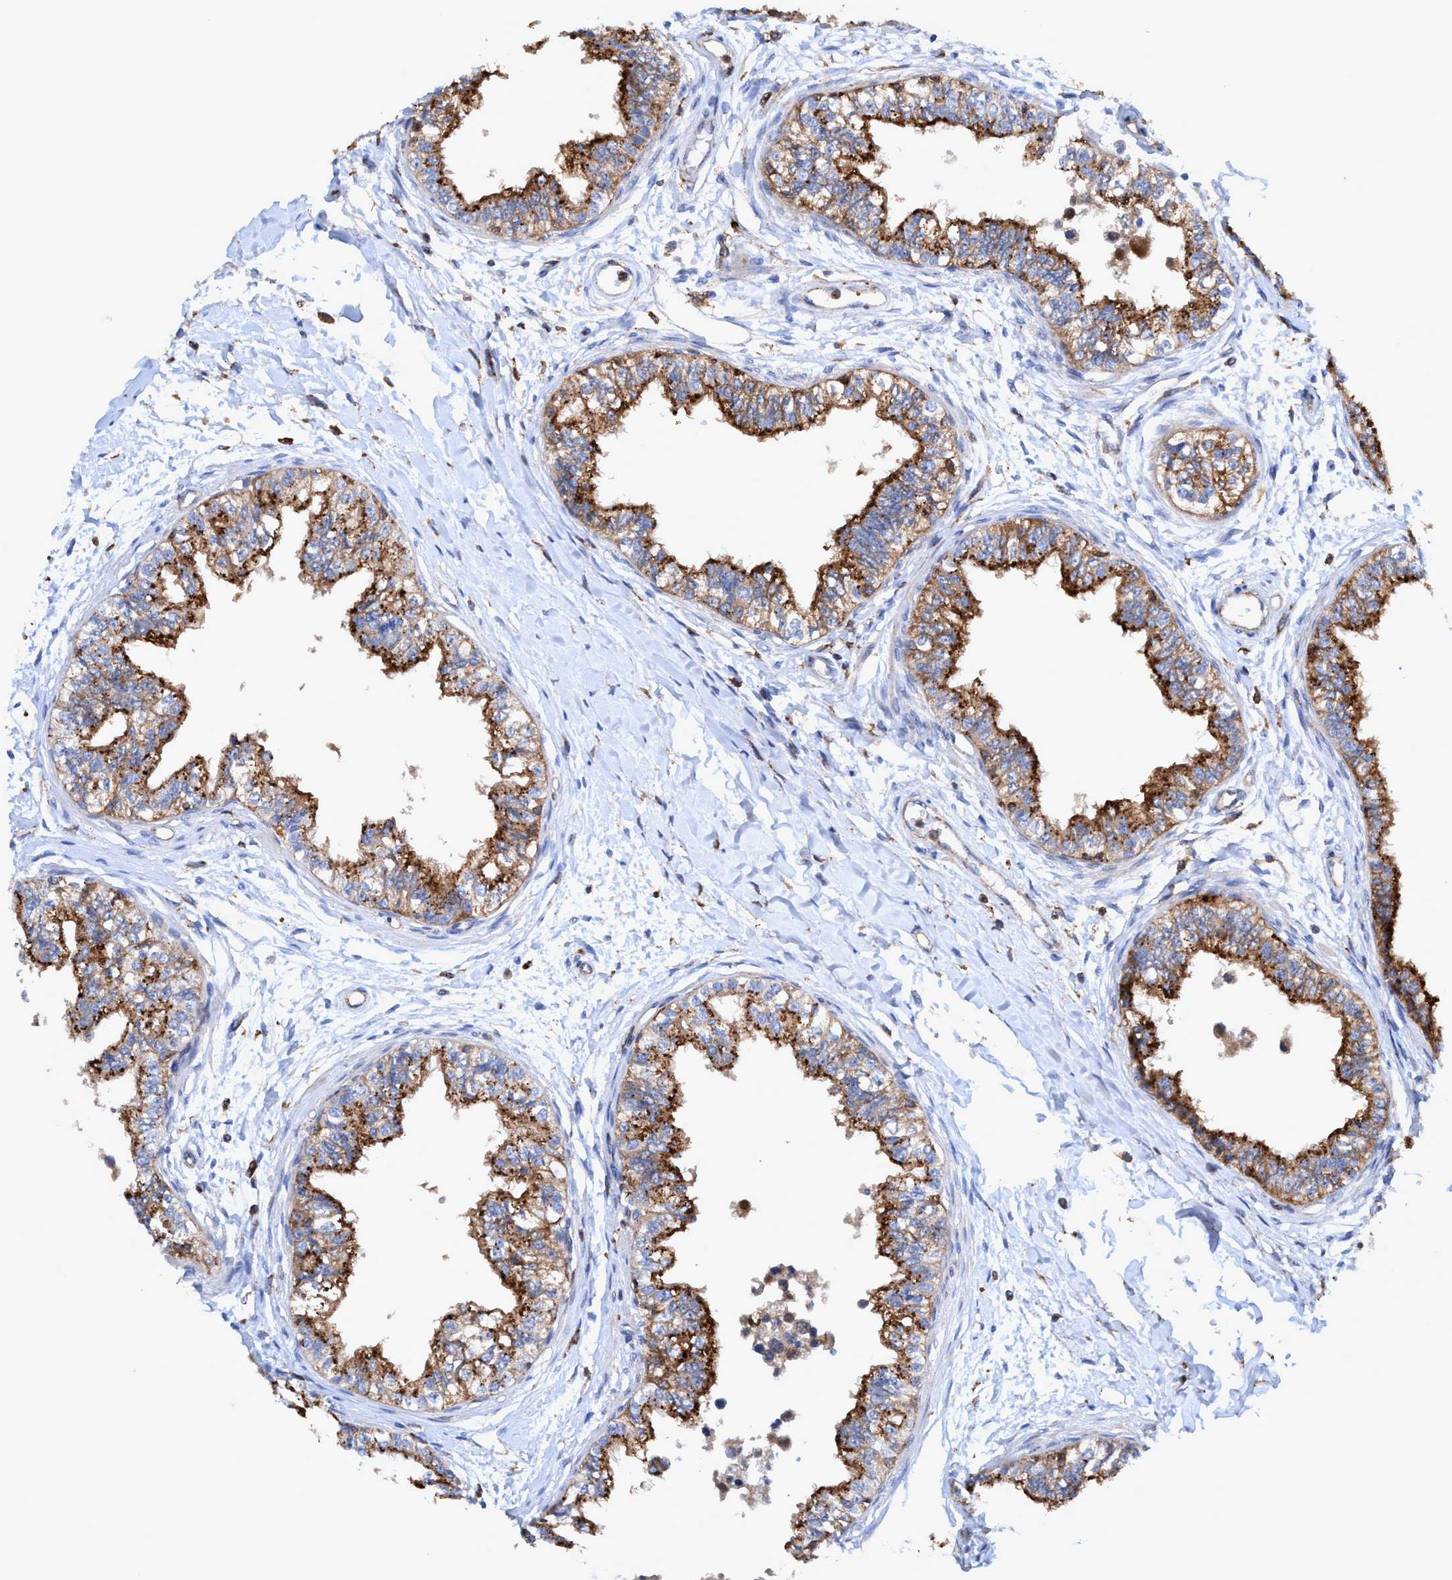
{"staining": {"intensity": "strong", "quantity": "25%-75%", "location": "cytoplasmic/membranous"}, "tissue": "epididymis", "cell_type": "Glandular cells", "image_type": "normal", "snomed": [{"axis": "morphology", "description": "Normal tissue, NOS"}, {"axis": "morphology", "description": "Adenocarcinoma, metastatic, NOS"}, {"axis": "topography", "description": "Testis"}, {"axis": "topography", "description": "Epididymis"}], "caption": "Immunohistochemical staining of unremarkable epididymis displays high levels of strong cytoplasmic/membranous staining in approximately 25%-75% of glandular cells. The staining is performed using DAB (3,3'-diaminobenzidine) brown chromogen to label protein expression. The nuclei are counter-stained blue using hematoxylin.", "gene": "TRIM65", "patient": {"sex": "male", "age": 26}}